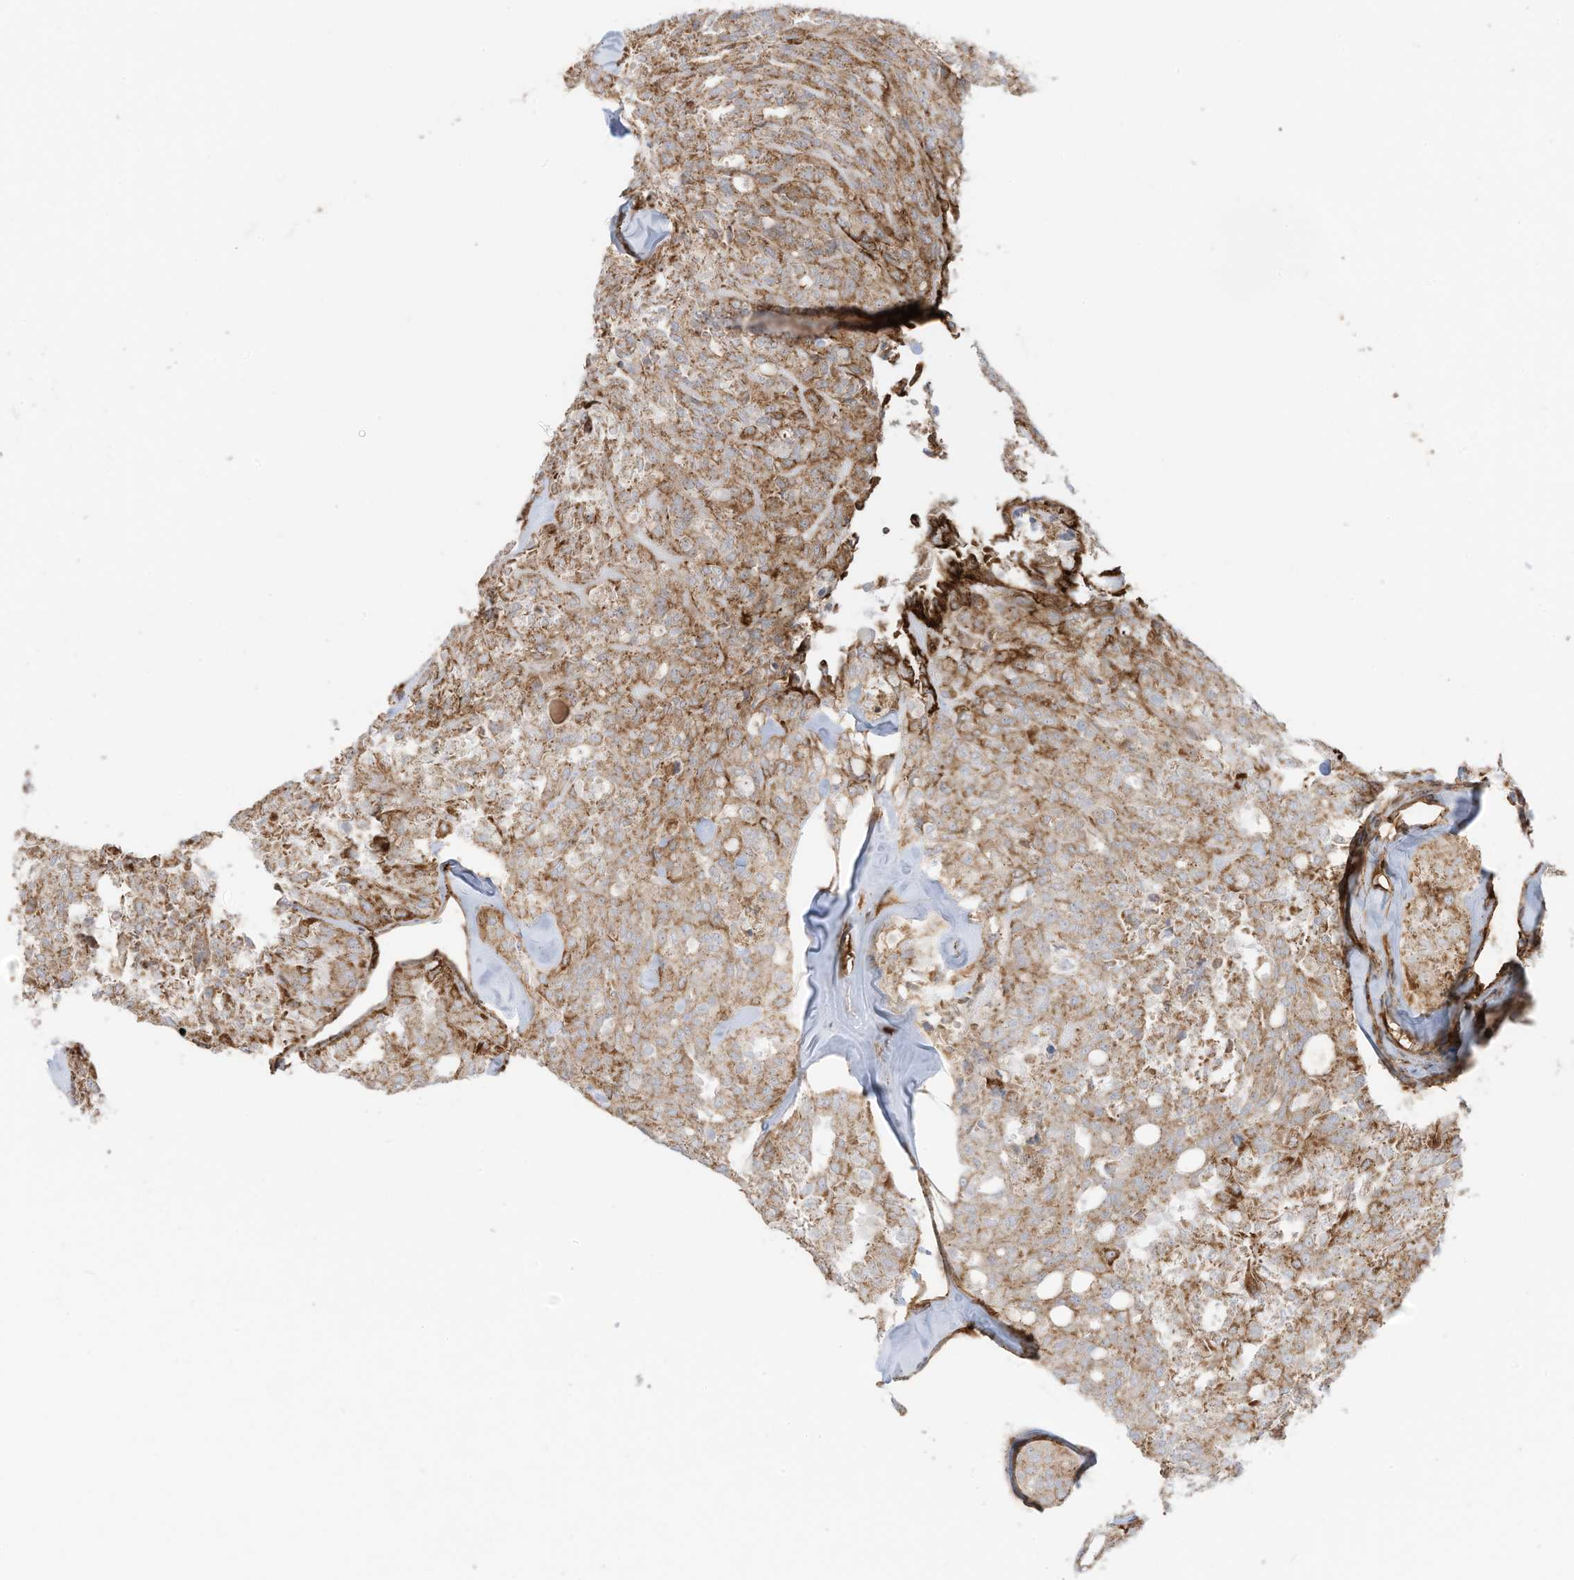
{"staining": {"intensity": "moderate", "quantity": ">75%", "location": "cytoplasmic/membranous"}, "tissue": "thyroid cancer", "cell_type": "Tumor cells", "image_type": "cancer", "snomed": [{"axis": "morphology", "description": "Follicular adenoma carcinoma, NOS"}, {"axis": "topography", "description": "Thyroid gland"}], "caption": "Protein staining exhibits moderate cytoplasmic/membranous positivity in approximately >75% of tumor cells in thyroid cancer (follicular adenoma carcinoma).", "gene": "ABCB7", "patient": {"sex": "male", "age": 75}}